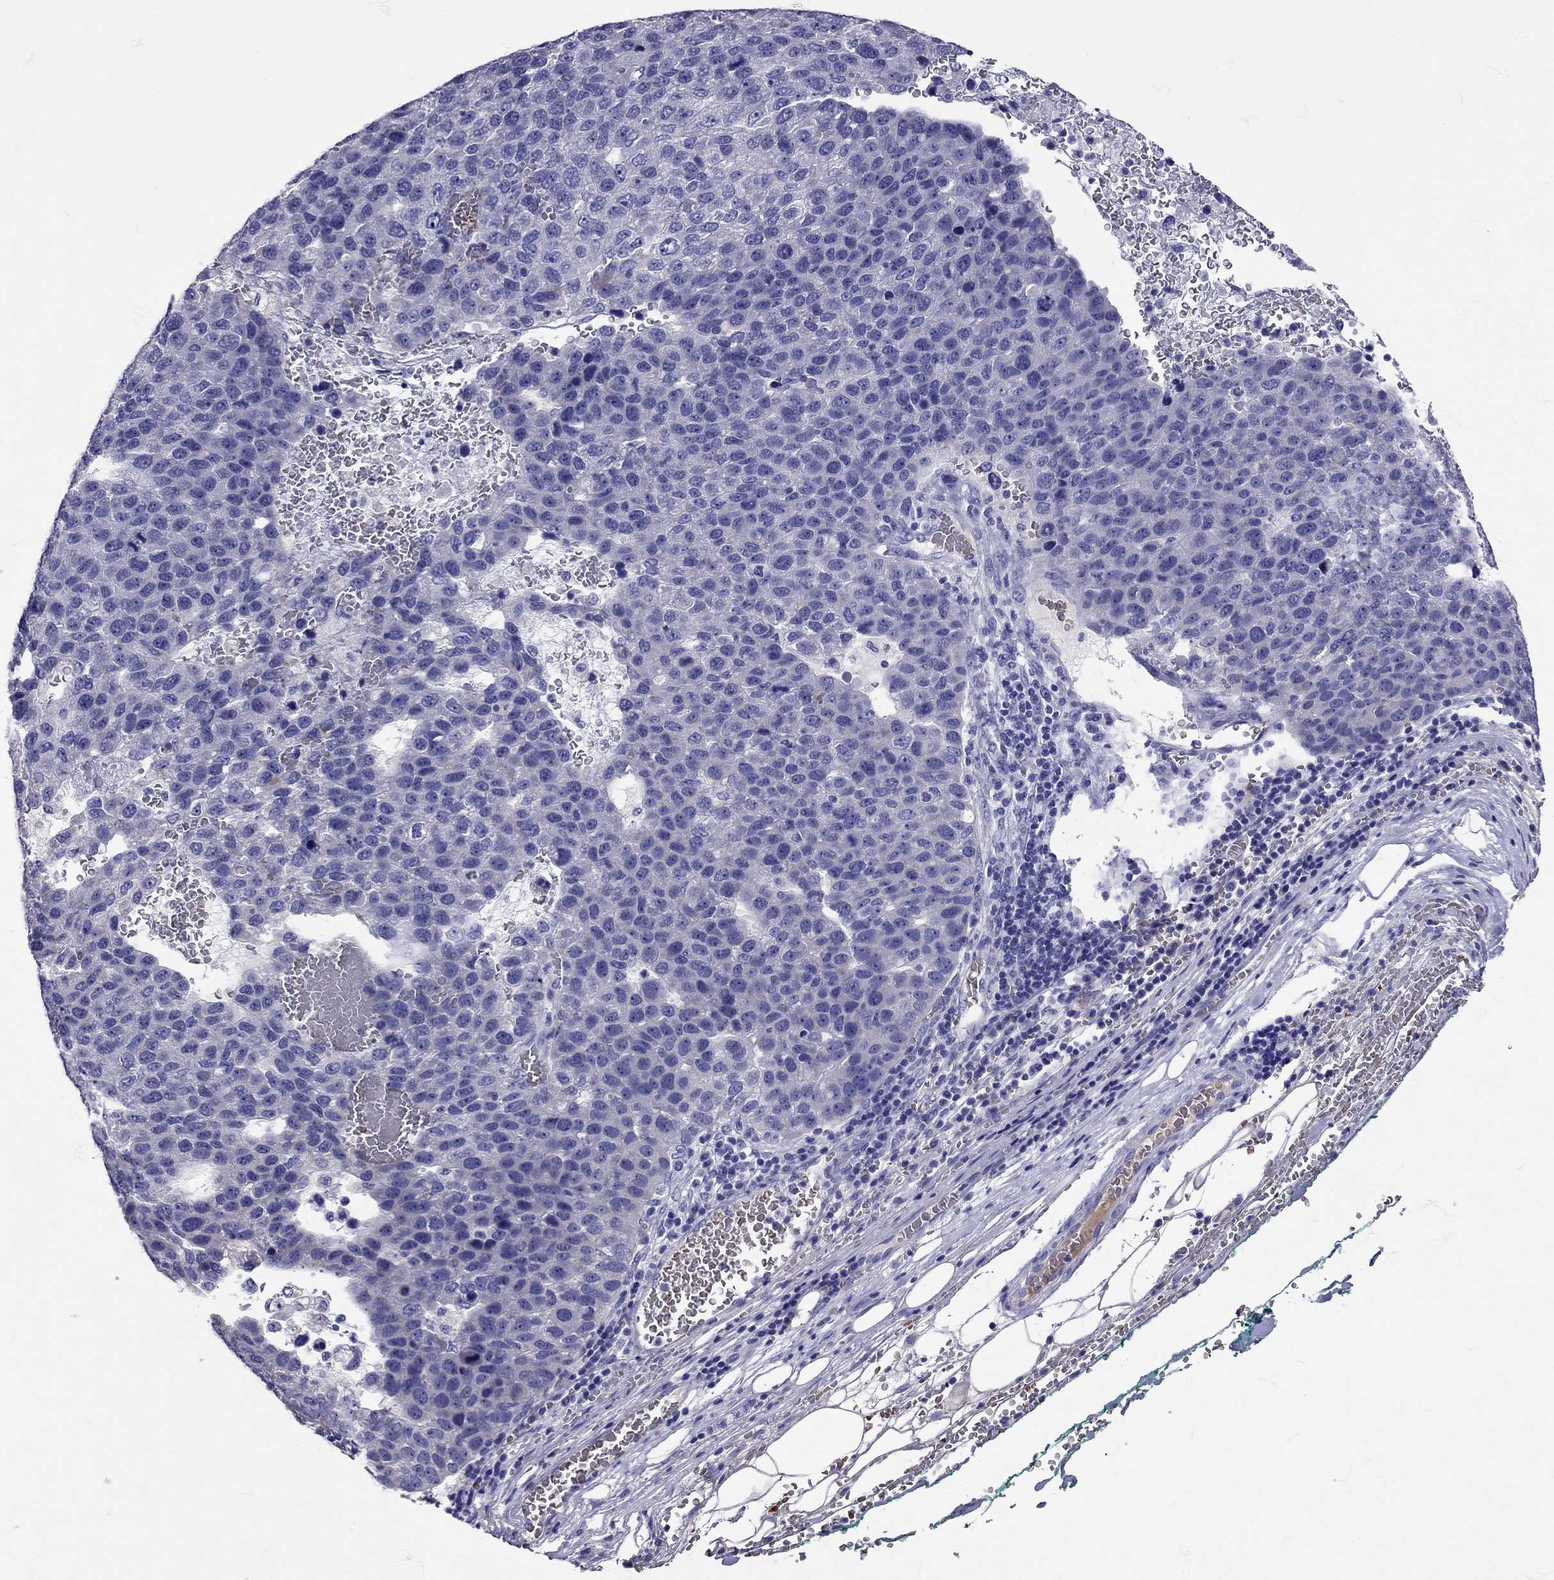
{"staining": {"intensity": "negative", "quantity": "none", "location": "none"}, "tissue": "pancreatic cancer", "cell_type": "Tumor cells", "image_type": "cancer", "snomed": [{"axis": "morphology", "description": "Adenocarcinoma, NOS"}, {"axis": "topography", "description": "Pancreas"}], "caption": "DAB (3,3'-diaminobenzidine) immunohistochemical staining of human pancreatic cancer (adenocarcinoma) demonstrates no significant positivity in tumor cells.", "gene": "TBR1", "patient": {"sex": "female", "age": 61}}